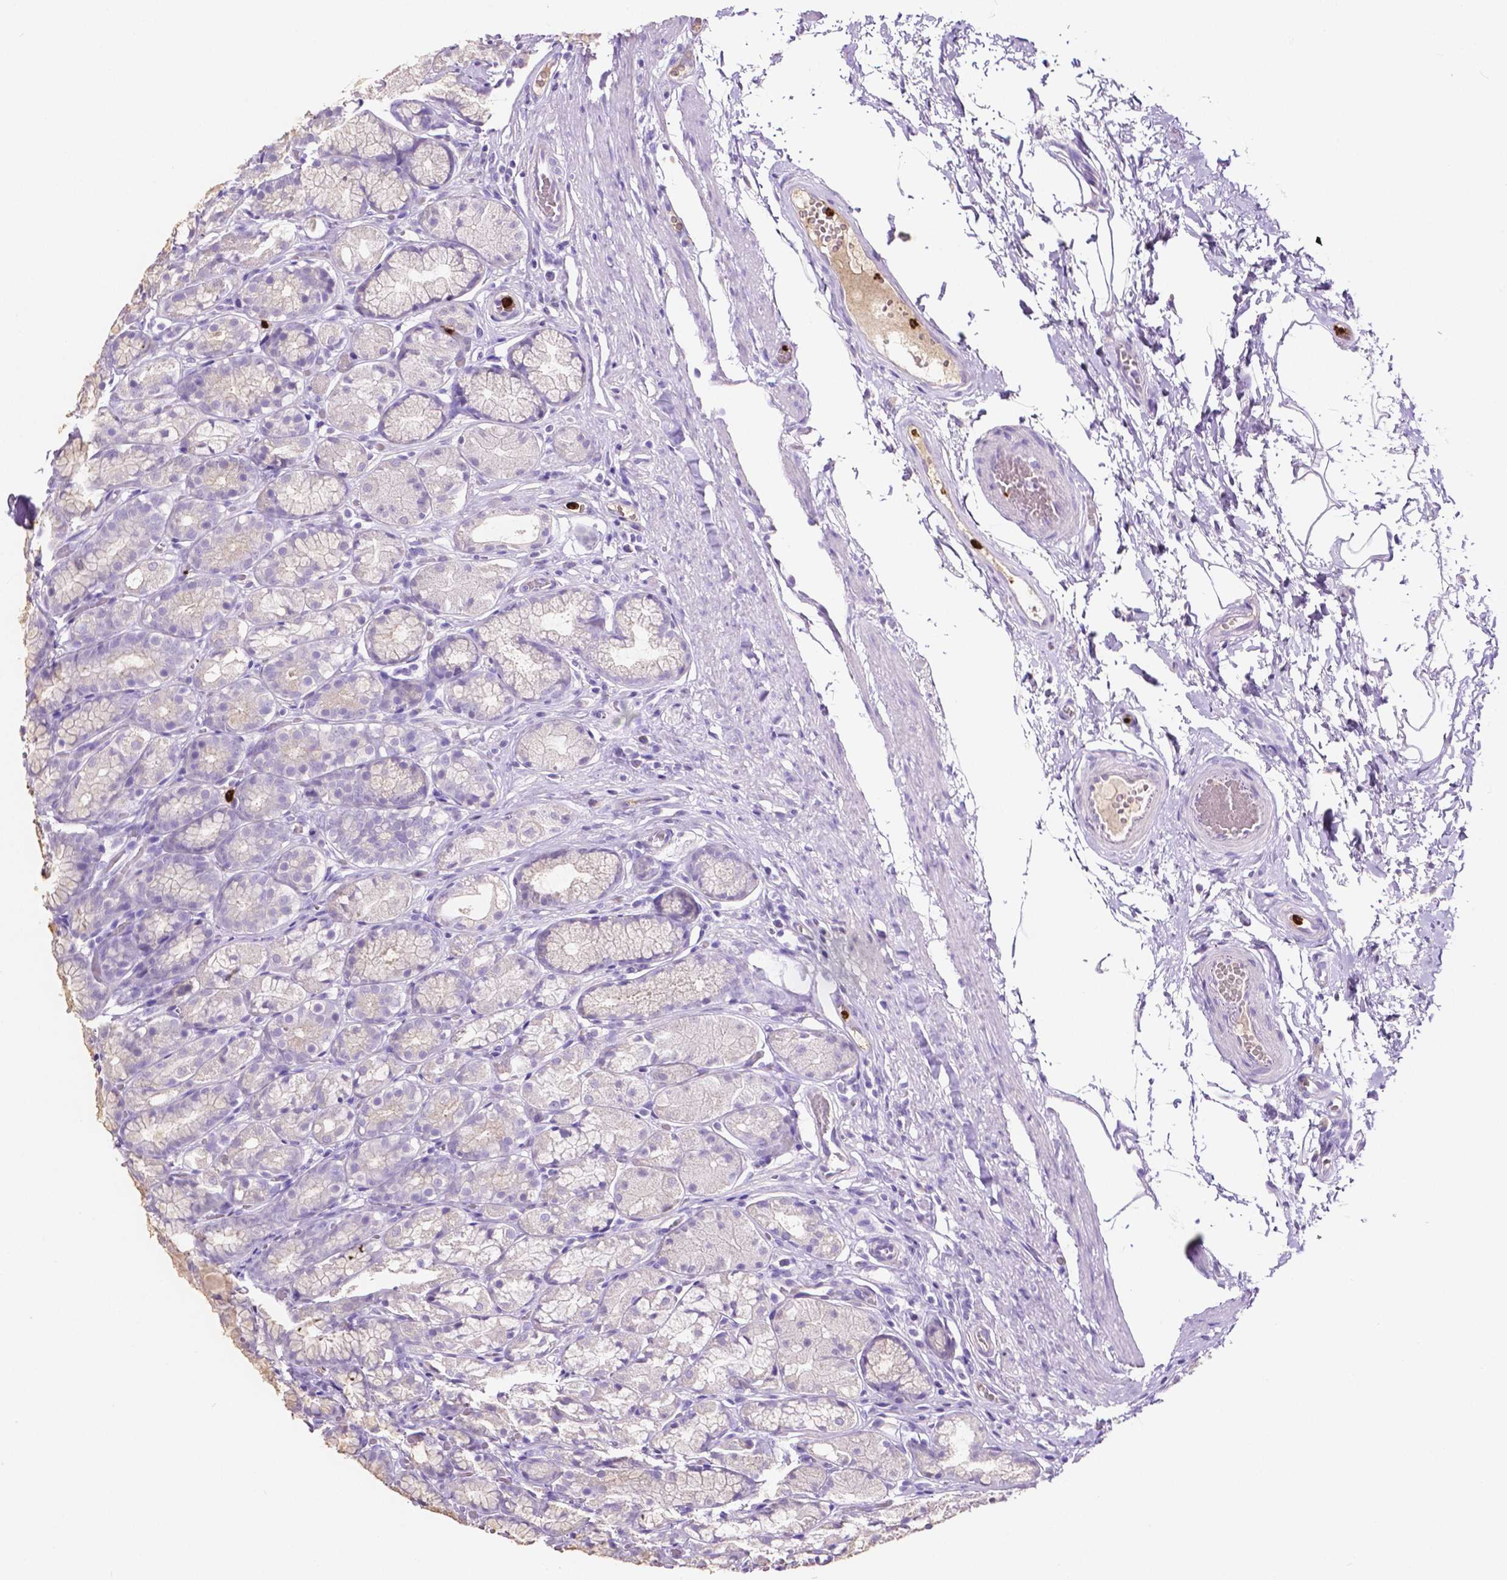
{"staining": {"intensity": "negative", "quantity": "none", "location": "none"}, "tissue": "stomach", "cell_type": "Glandular cells", "image_type": "normal", "snomed": [{"axis": "morphology", "description": "Normal tissue, NOS"}, {"axis": "topography", "description": "Stomach"}], "caption": "High power microscopy photomicrograph of an IHC photomicrograph of benign stomach, revealing no significant staining in glandular cells.", "gene": "MMP9", "patient": {"sex": "male", "age": 70}}